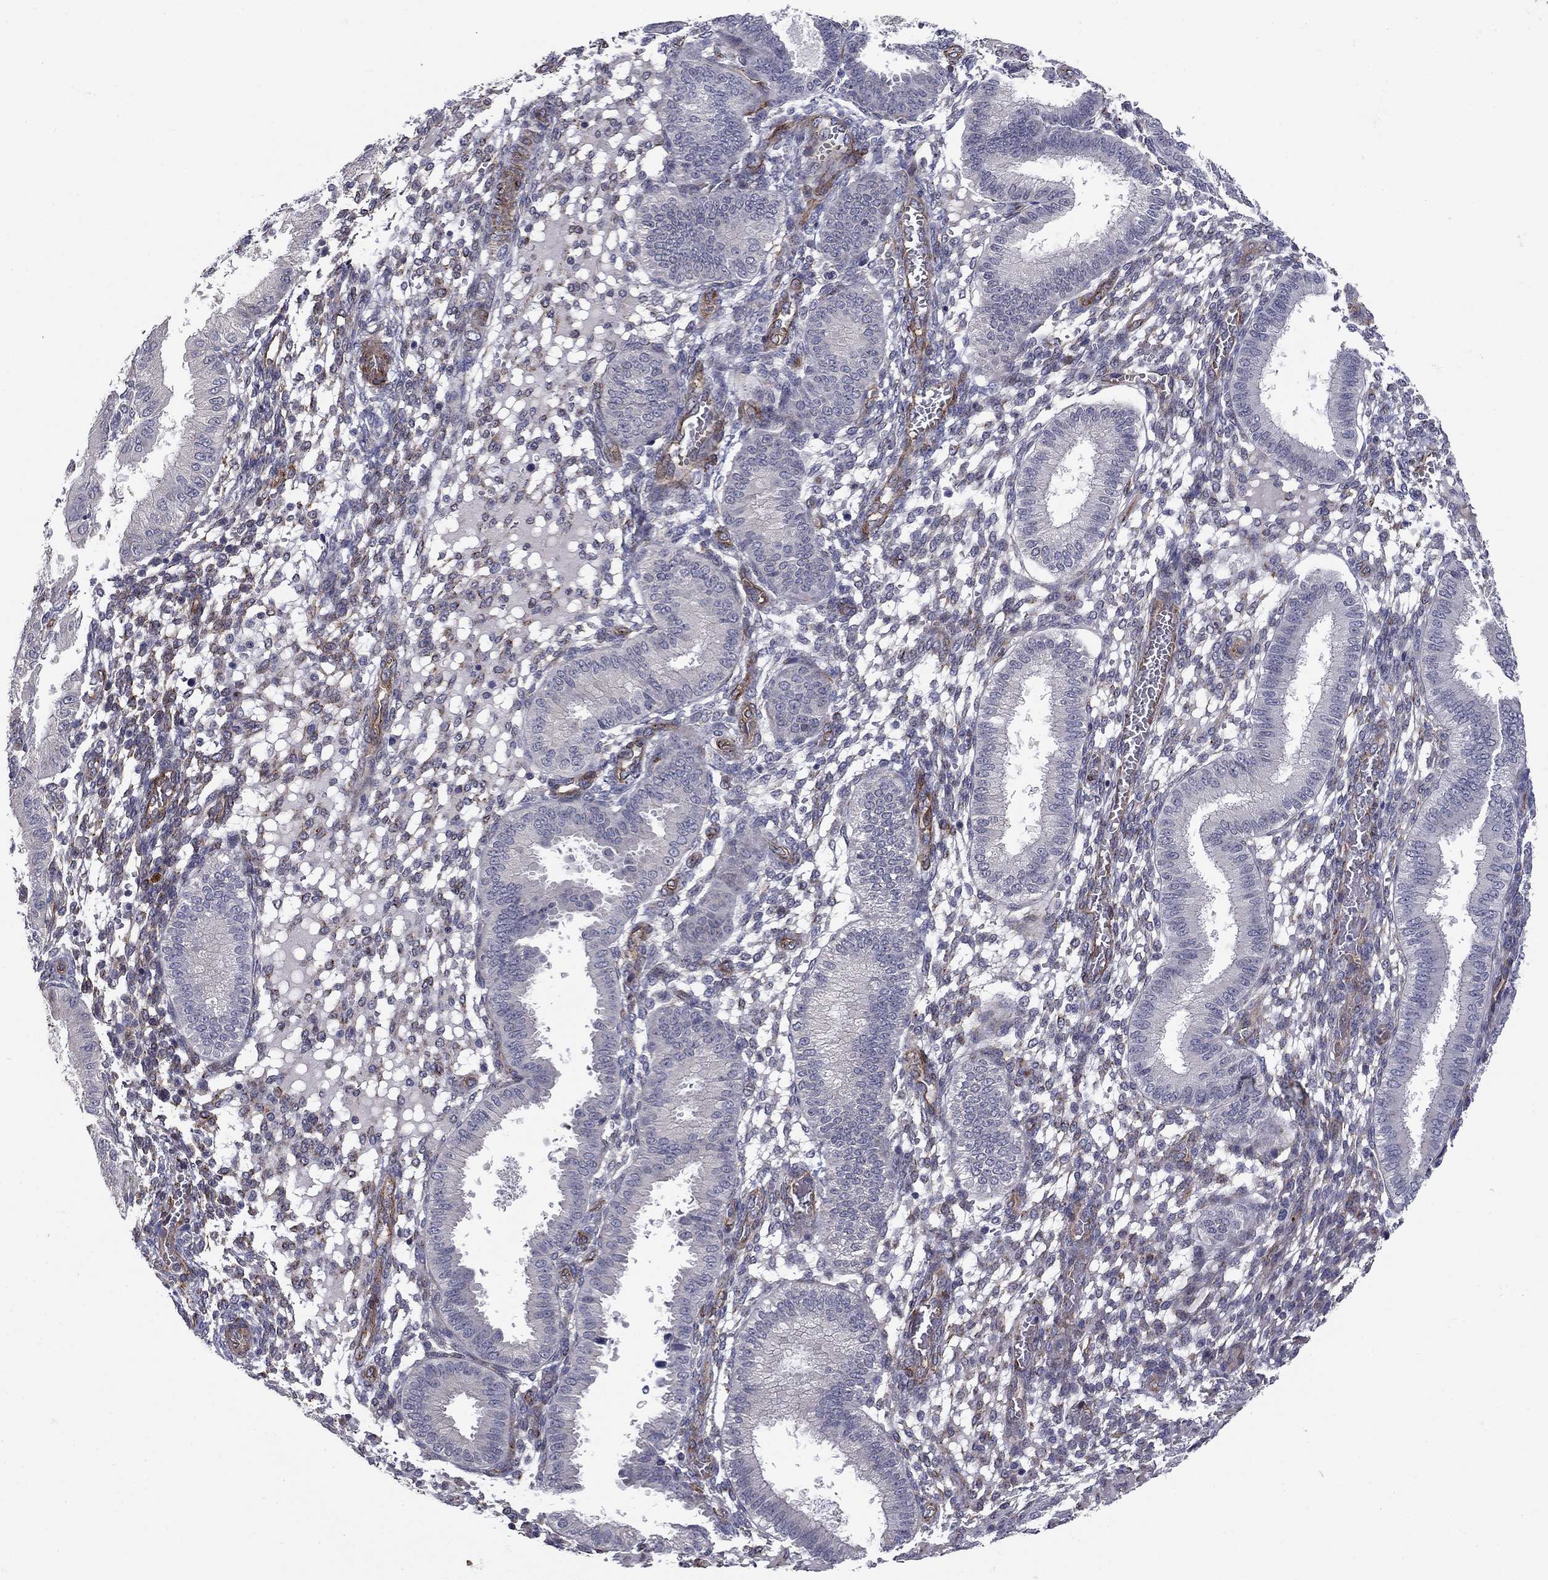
{"staining": {"intensity": "negative", "quantity": "none", "location": "none"}, "tissue": "endometrium", "cell_type": "Cells in endometrial stroma", "image_type": "normal", "snomed": [{"axis": "morphology", "description": "Normal tissue, NOS"}, {"axis": "topography", "description": "Endometrium"}], "caption": "DAB immunohistochemical staining of benign endometrium demonstrates no significant staining in cells in endometrial stroma. (Stains: DAB (3,3'-diaminobenzidine) IHC with hematoxylin counter stain, Microscopy: brightfield microscopy at high magnification).", "gene": "SYNC", "patient": {"sex": "female", "age": 43}}